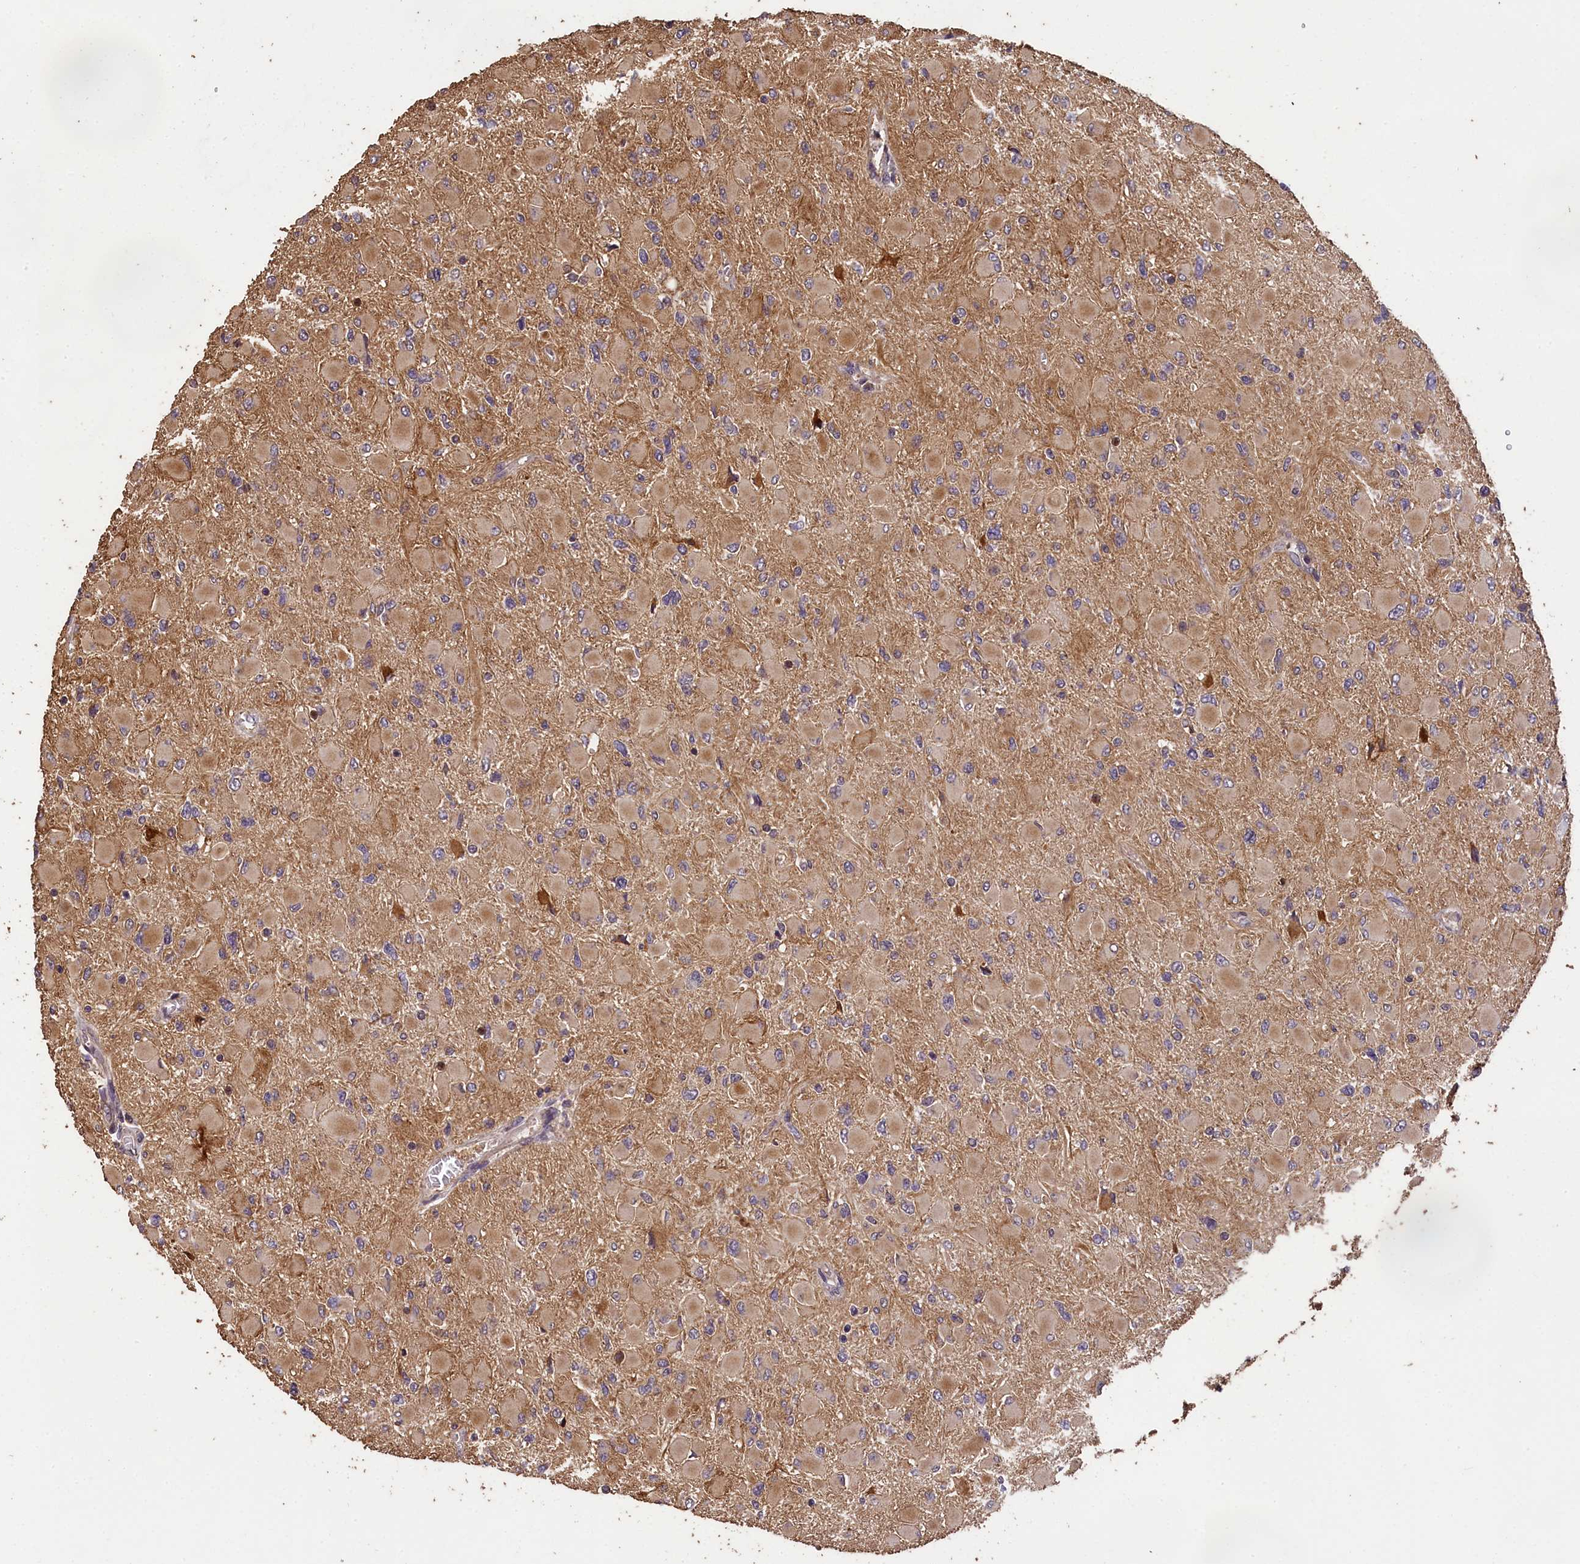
{"staining": {"intensity": "weak", "quantity": ">75%", "location": "cytoplasmic/membranous"}, "tissue": "glioma", "cell_type": "Tumor cells", "image_type": "cancer", "snomed": [{"axis": "morphology", "description": "Glioma, malignant, High grade"}, {"axis": "topography", "description": "Cerebral cortex"}], "caption": "IHC (DAB (3,3'-diaminobenzidine)) staining of malignant high-grade glioma displays weak cytoplasmic/membranous protein expression in approximately >75% of tumor cells.", "gene": "CHD9", "patient": {"sex": "female", "age": 36}}